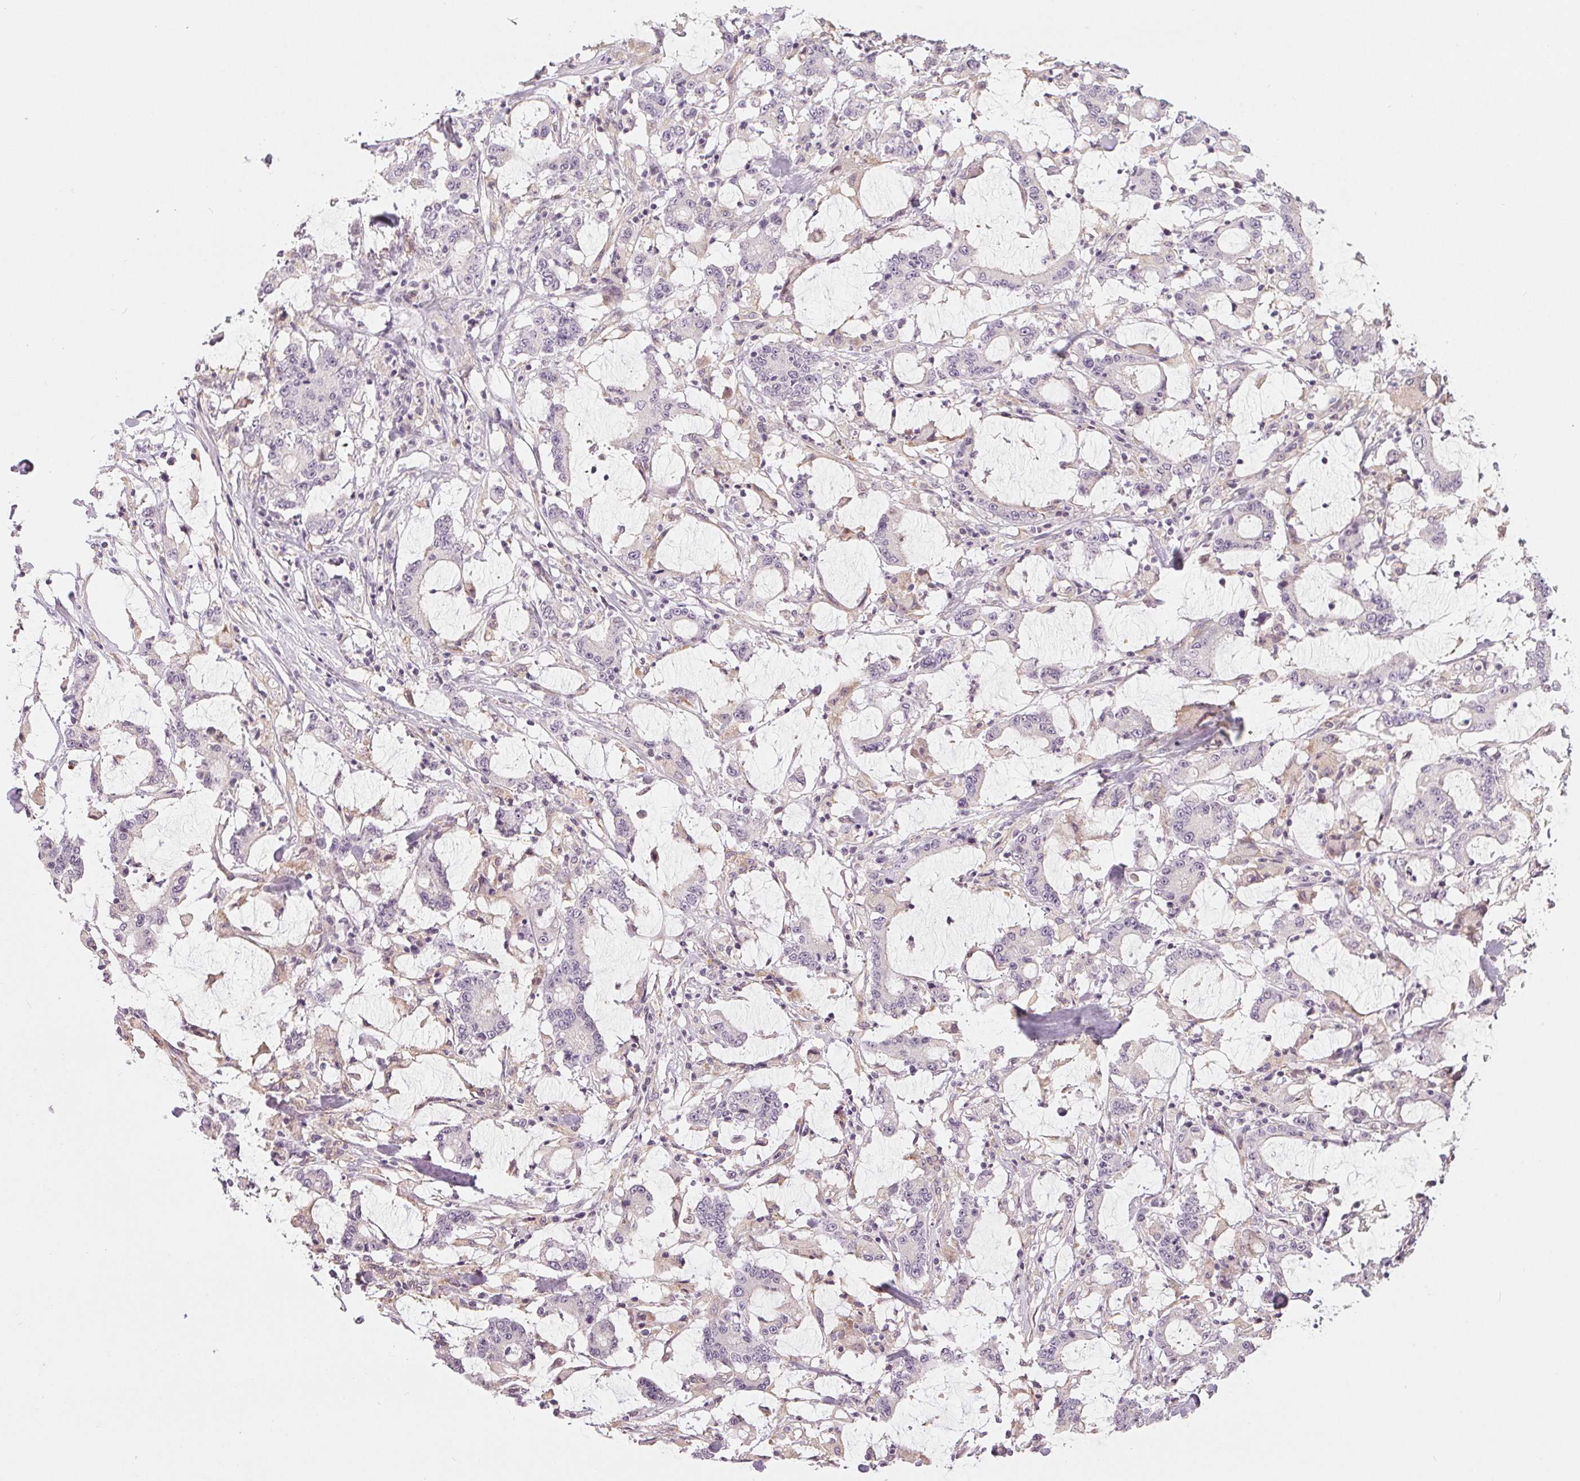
{"staining": {"intensity": "weak", "quantity": "<25%", "location": "cytoplasmic/membranous"}, "tissue": "stomach cancer", "cell_type": "Tumor cells", "image_type": "cancer", "snomed": [{"axis": "morphology", "description": "Adenocarcinoma, NOS"}, {"axis": "topography", "description": "Stomach, upper"}], "caption": "The photomicrograph demonstrates no significant positivity in tumor cells of stomach adenocarcinoma.", "gene": "CFC1", "patient": {"sex": "male", "age": 68}}